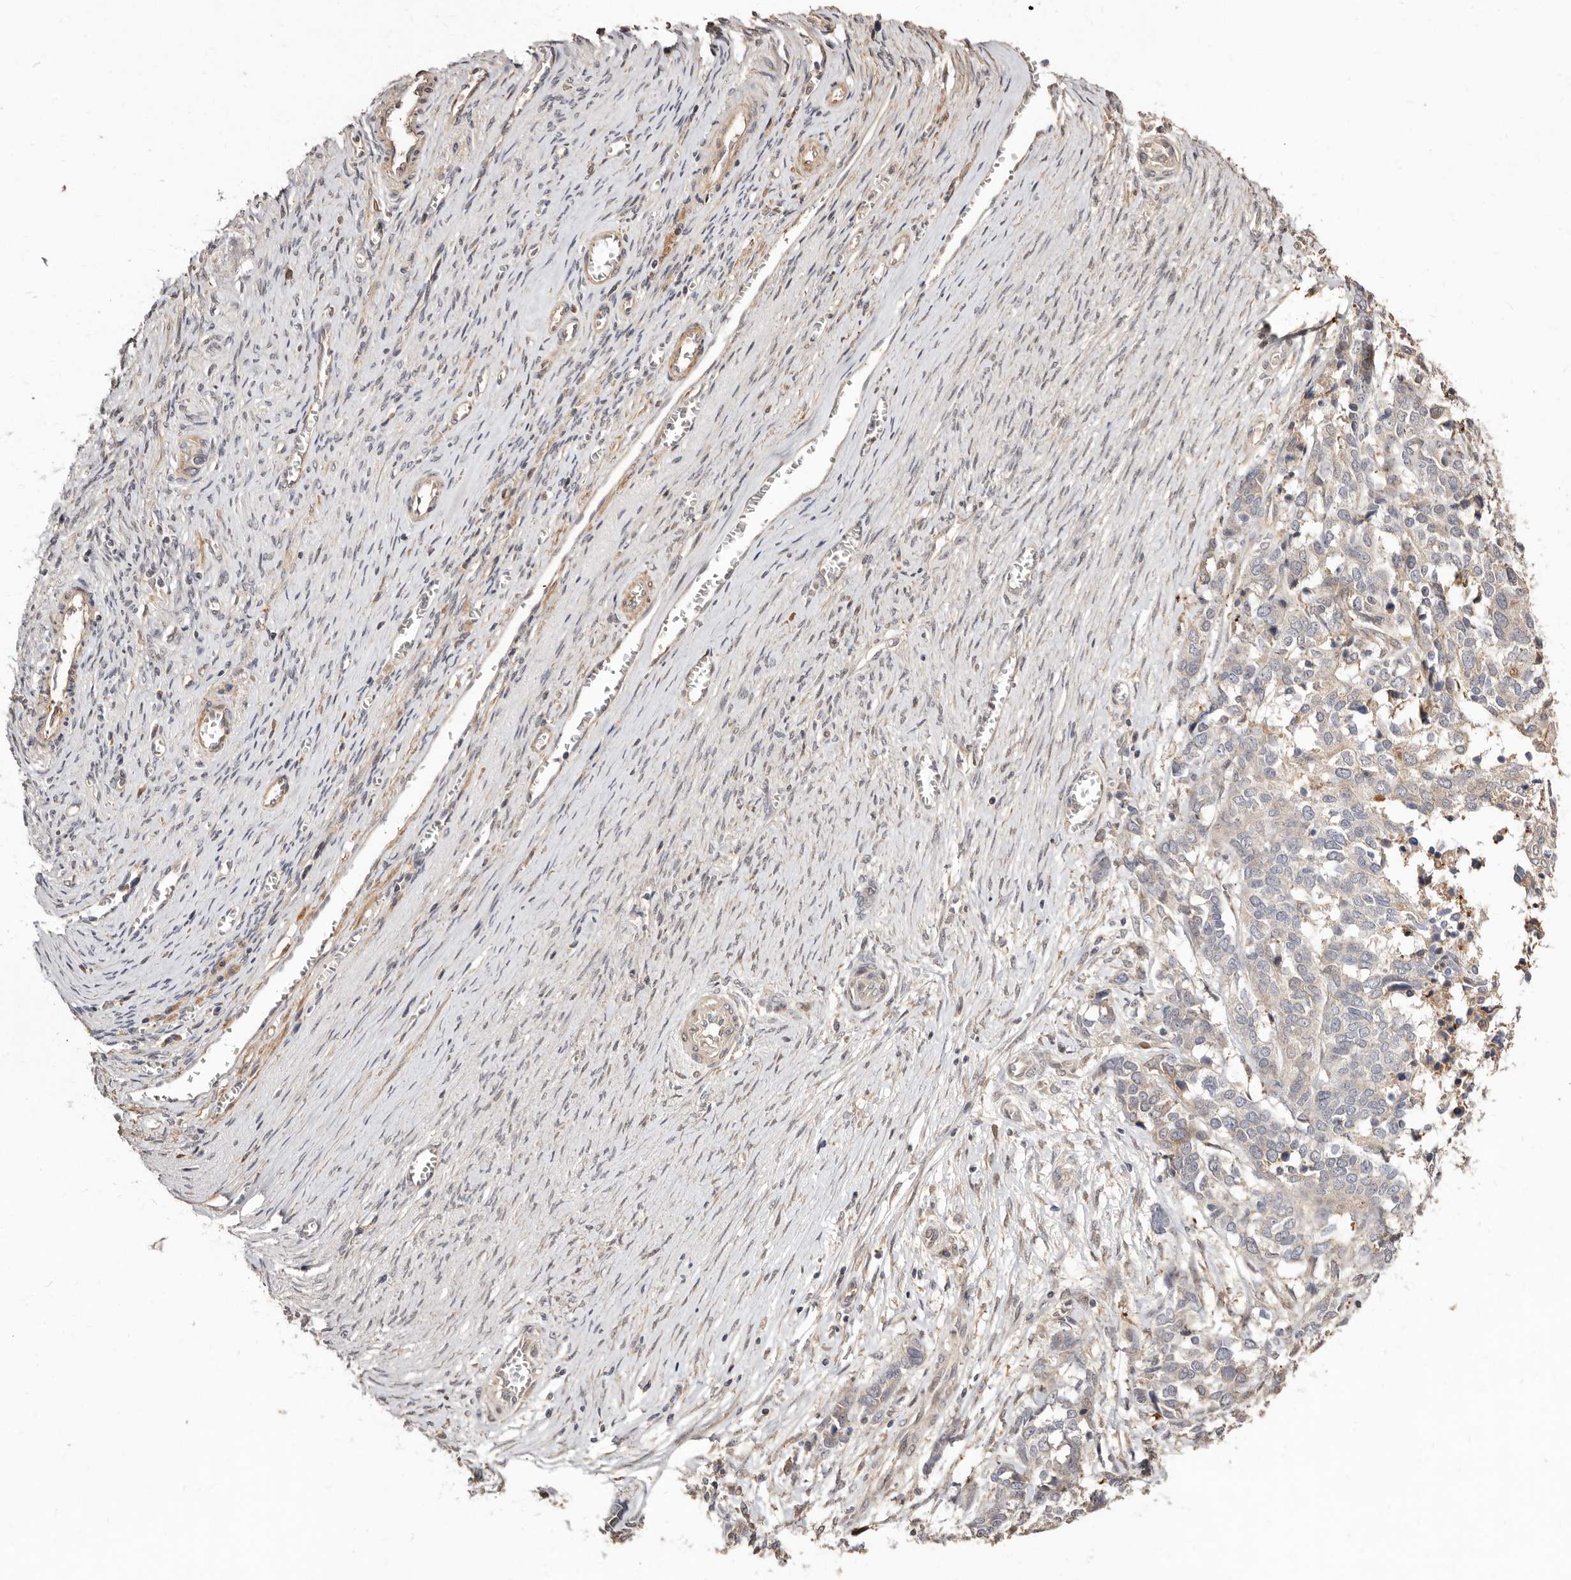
{"staining": {"intensity": "weak", "quantity": "<25%", "location": "cytoplasmic/membranous"}, "tissue": "ovarian cancer", "cell_type": "Tumor cells", "image_type": "cancer", "snomed": [{"axis": "morphology", "description": "Cystadenocarcinoma, serous, NOS"}, {"axis": "topography", "description": "Ovary"}], "caption": "A photomicrograph of human ovarian cancer is negative for staining in tumor cells.", "gene": "APOL6", "patient": {"sex": "female", "age": 44}}